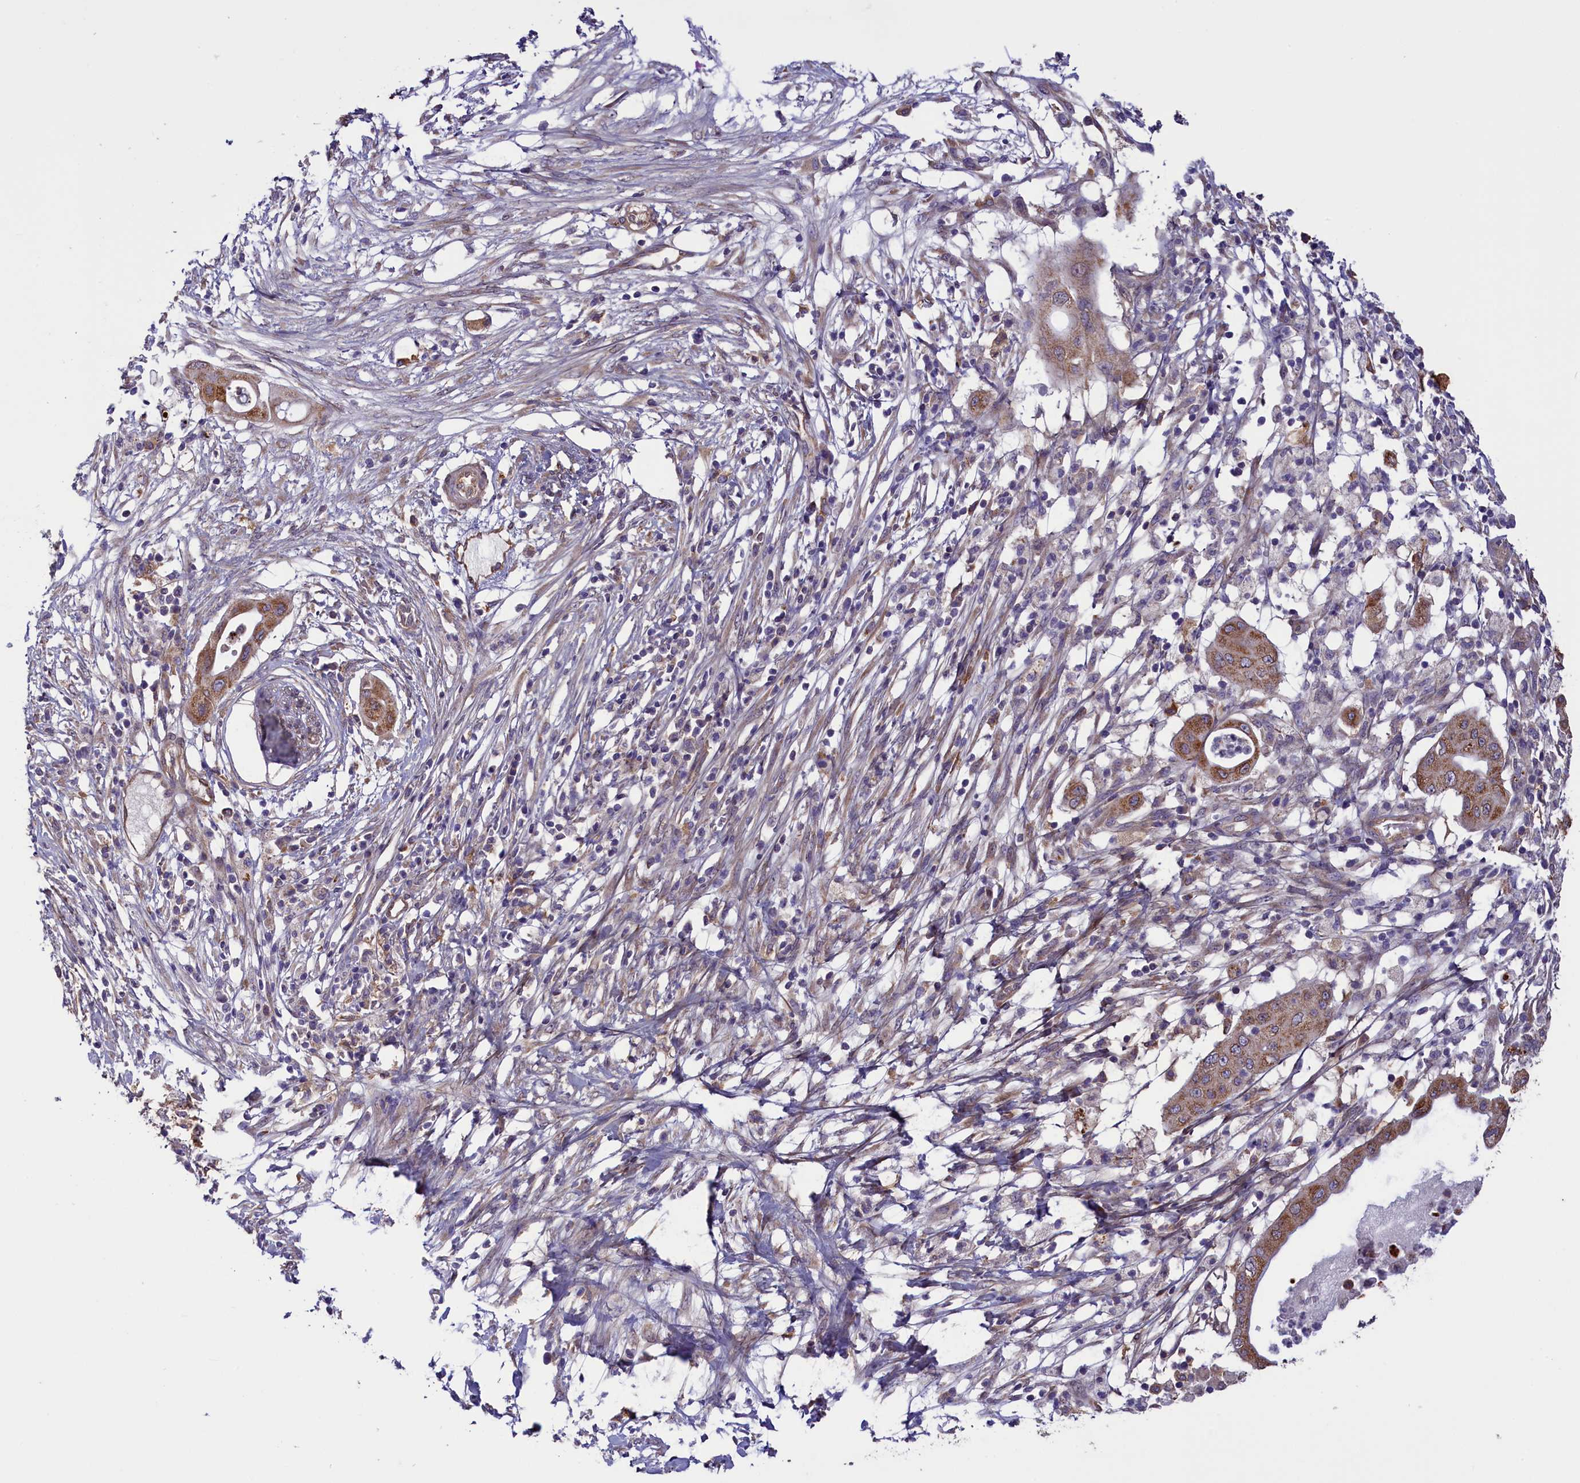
{"staining": {"intensity": "moderate", "quantity": ">75%", "location": "cytoplasmic/membranous"}, "tissue": "pancreatic cancer", "cell_type": "Tumor cells", "image_type": "cancer", "snomed": [{"axis": "morphology", "description": "Adenocarcinoma, NOS"}, {"axis": "topography", "description": "Pancreas"}], "caption": "Adenocarcinoma (pancreatic) stained with DAB immunohistochemistry displays medium levels of moderate cytoplasmic/membranous staining in approximately >75% of tumor cells.", "gene": "ACAD8", "patient": {"sex": "male", "age": 68}}